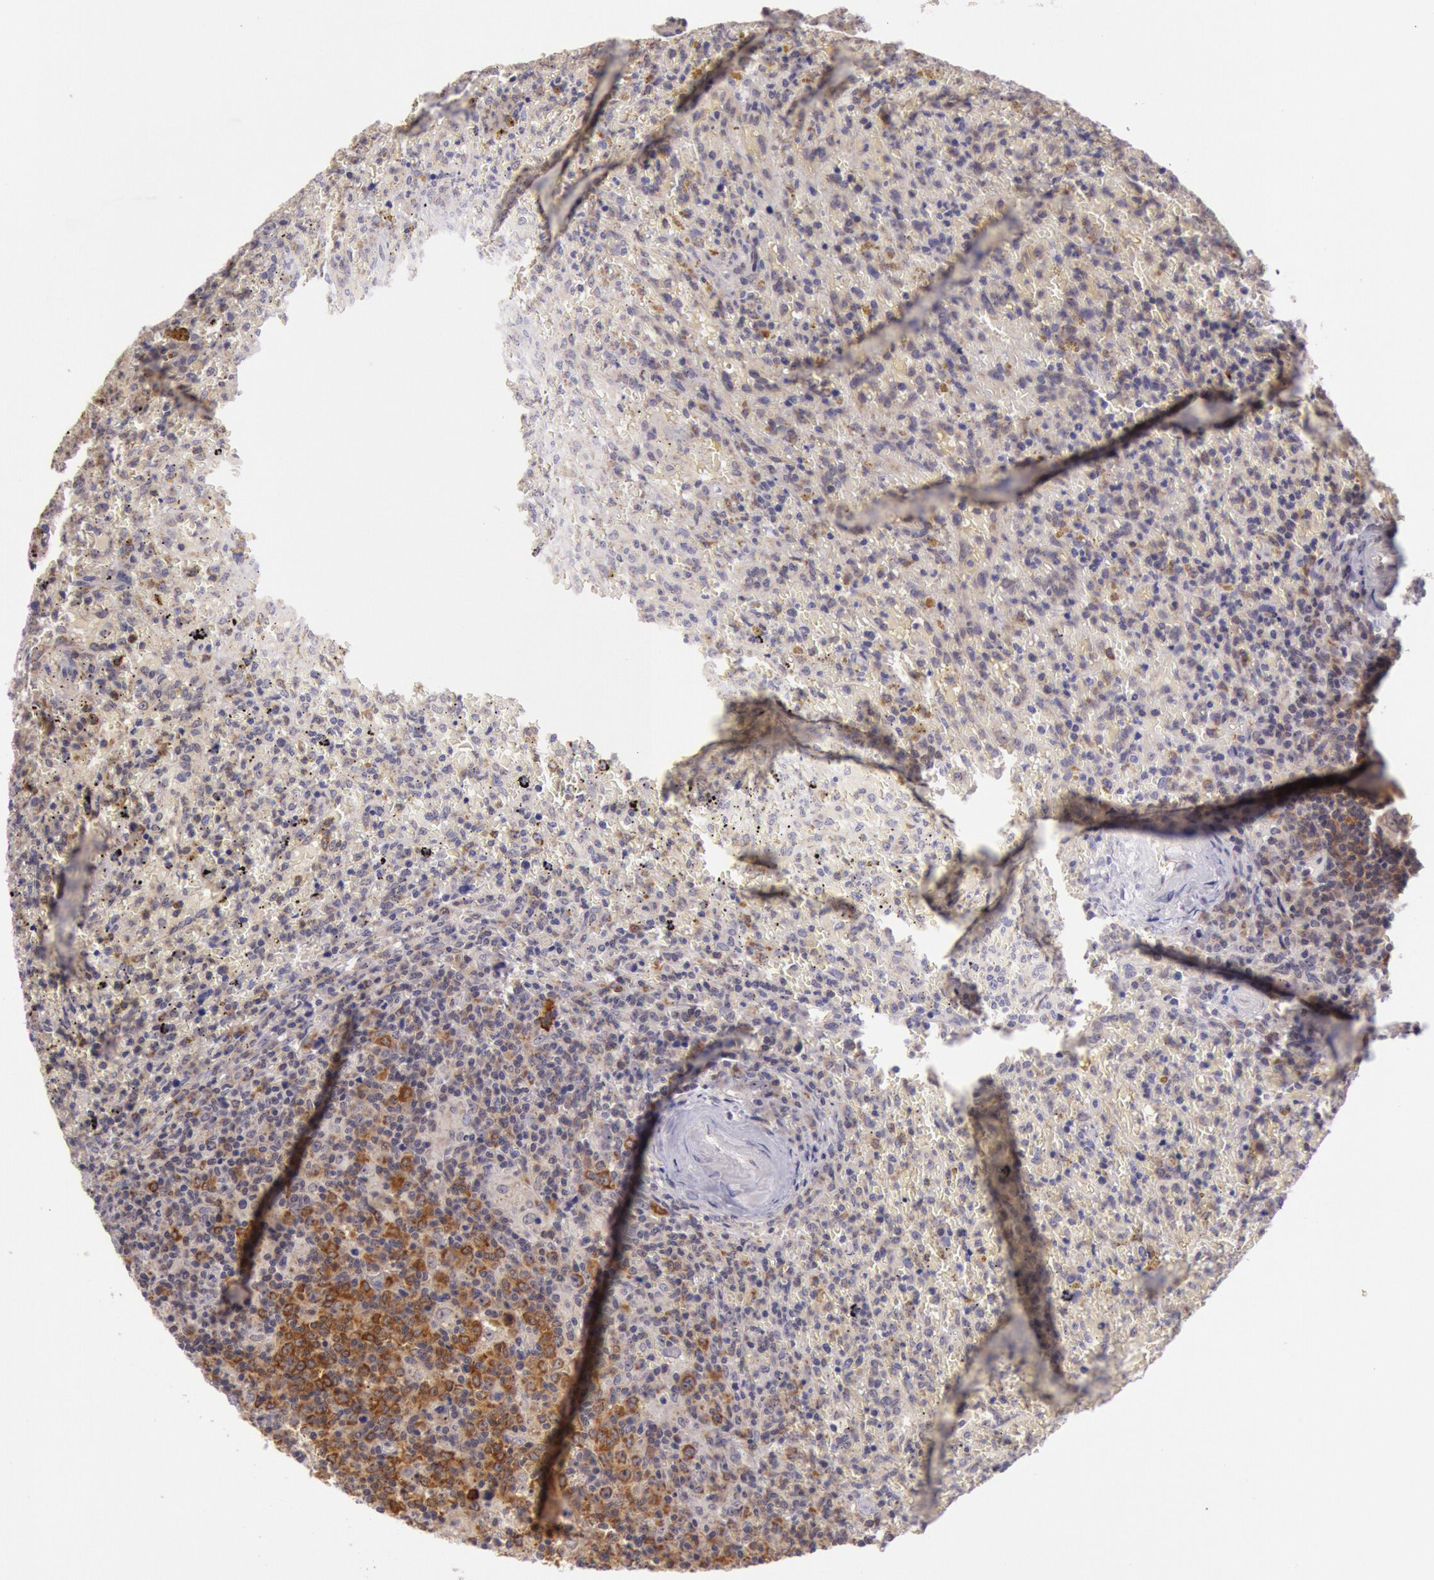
{"staining": {"intensity": "strong", "quantity": "25%-75%", "location": "cytoplasmic/membranous"}, "tissue": "lymphoma", "cell_type": "Tumor cells", "image_type": "cancer", "snomed": [{"axis": "morphology", "description": "Malignant lymphoma, non-Hodgkin's type, High grade"}, {"axis": "topography", "description": "Spleen"}, {"axis": "topography", "description": "Lymph node"}], "caption": "An immunohistochemistry (IHC) image of tumor tissue is shown. Protein staining in brown labels strong cytoplasmic/membranous positivity in lymphoma within tumor cells.", "gene": "CDK16", "patient": {"sex": "female", "age": 70}}